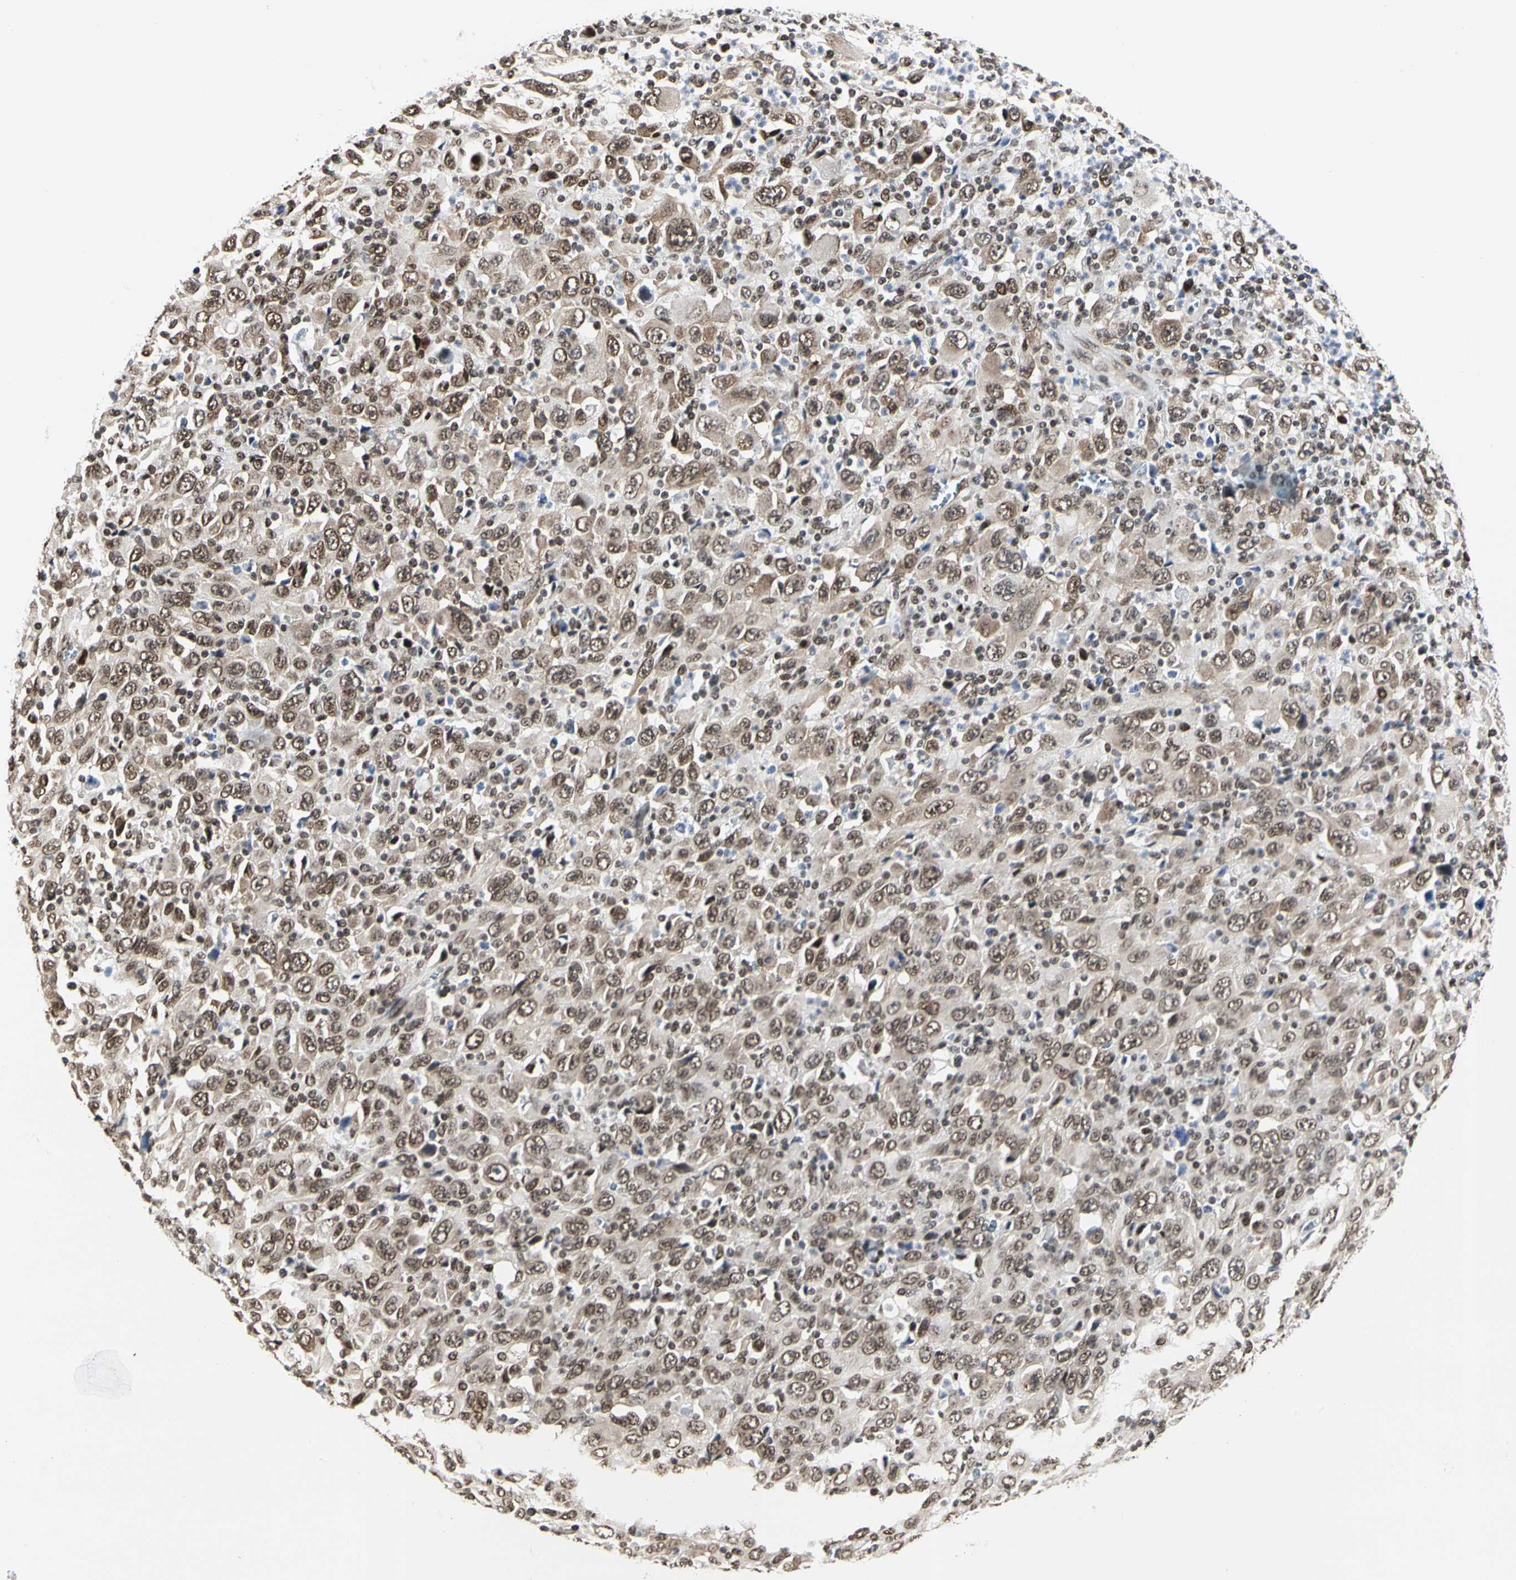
{"staining": {"intensity": "moderate", "quantity": ">75%", "location": "nuclear"}, "tissue": "melanoma", "cell_type": "Tumor cells", "image_type": "cancer", "snomed": [{"axis": "morphology", "description": "Malignant melanoma, Metastatic site"}, {"axis": "topography", "description": "Skin"}], "caption": "Immunohistochemical staining of human malignant melanoma (metastatic site) reveals moderate nuclear protein expression in approximately >75% of tumor cells.", "gene": "PRMT3", "patient": {"sex": "female", "age": 56}}